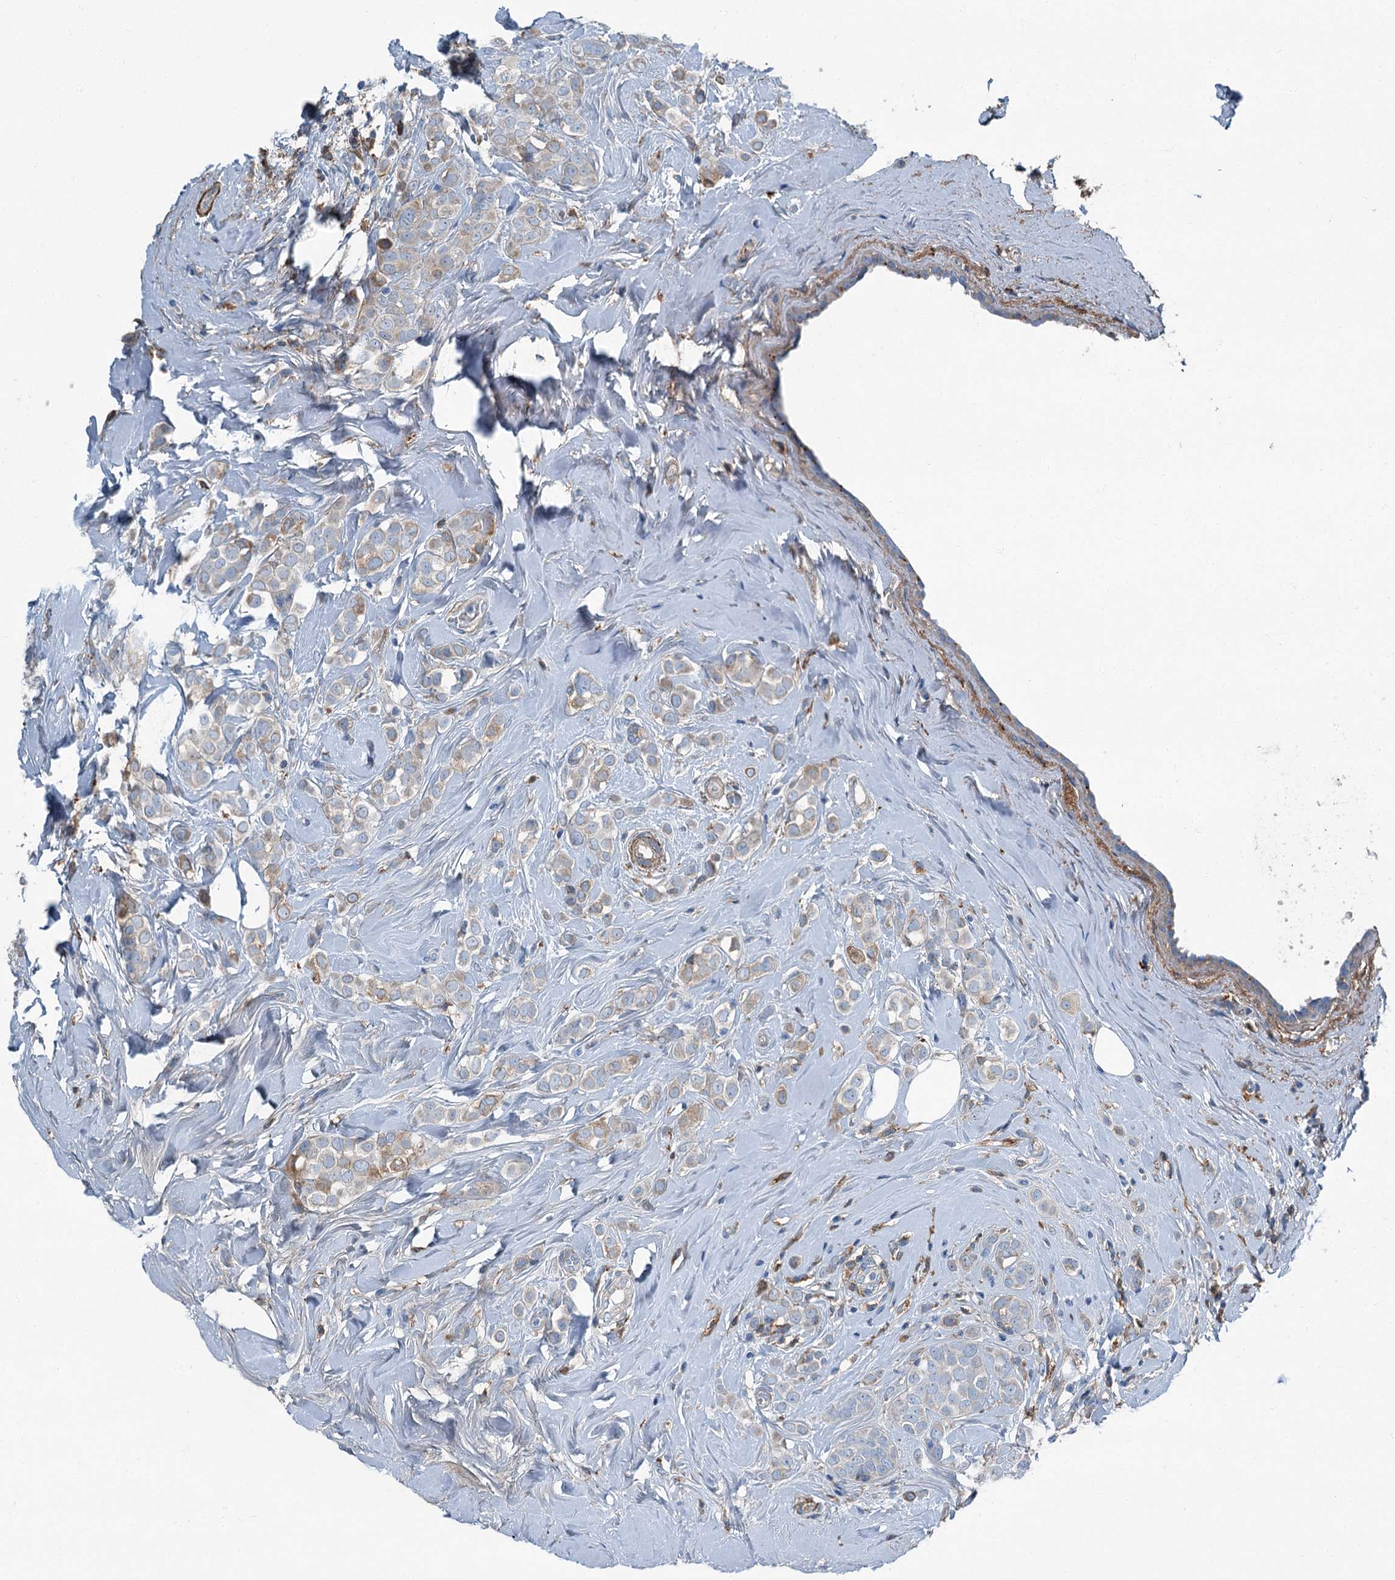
{"staining": {"intensity": "weak", "quantity": "<25%", "location": "cytoplasmic/membranous"}, "tissue": "breast cancer", "cell_type": "Tumor cells", "image_type": "cancer", "snomed": [{"axis": "morphology", "description": "Lobular carcinoma"}, {"axis": "topography", "description": "Breast"}], "caption": "Breast cancer (lobular carcinoma) was stained to show a protein in brown. There is no significant expression in tumor cells. (DAB (3,3'-diaminobenzidine) immunohistochemistry with hematoxylin counter stain).", "gene": "AXL", "patient": {"sex": "female", "age": 47}}